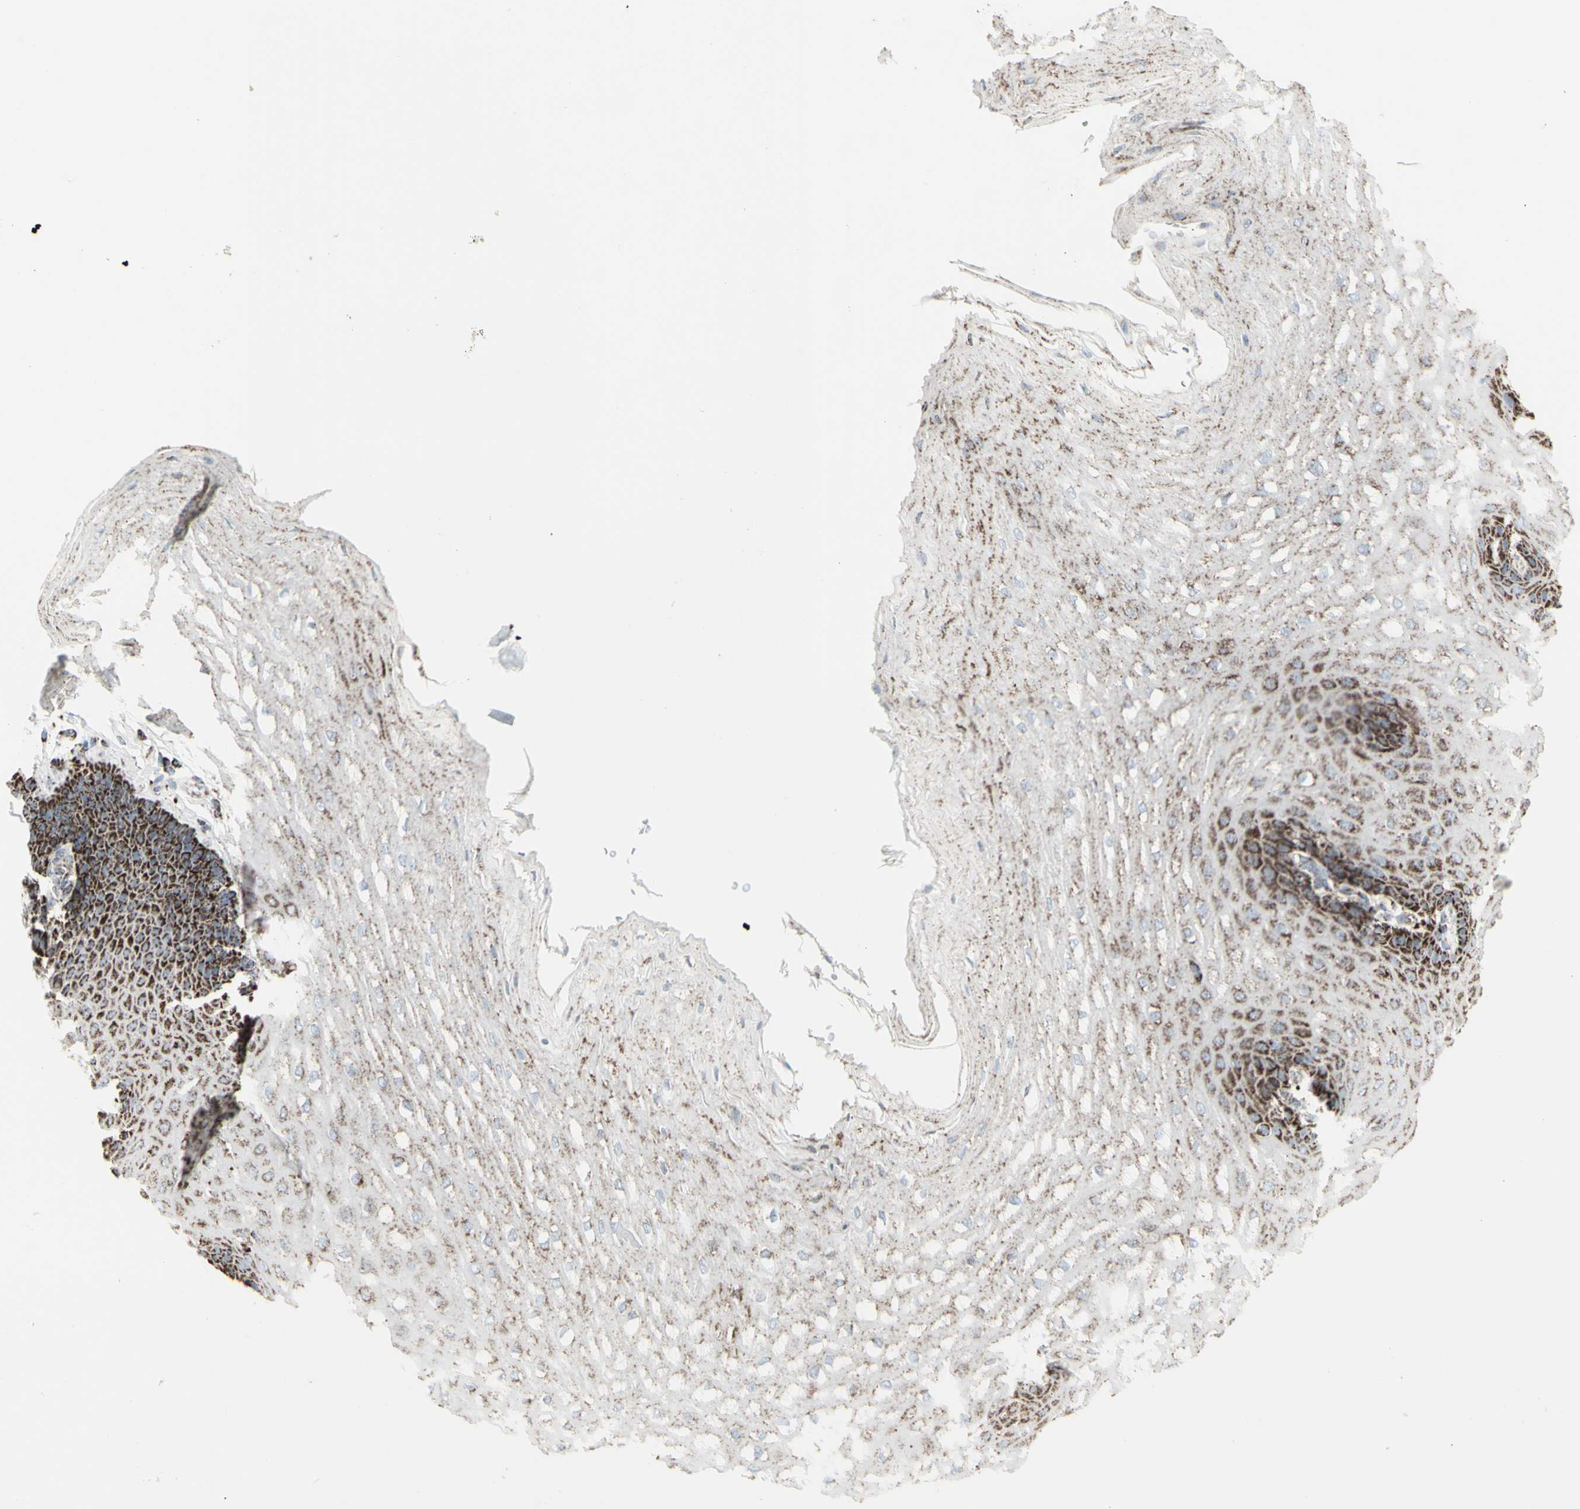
{"staining": {"intensity": "strong", "quantity": "25%-75%", "location": "cytoplasmic/membranous"}, "tissue": "esophagus", "cell_type": "Squamous epithelial cells", "image_type": "normal", "snomed": [{"axis": "morphology", "description": "Normal tissue, NOS"}, {"axis": "topography", "description": "Esophagus"}], "caption": "IHC photomicrograph of normal esophagus: esophagus stained using immunohistochemistry (IHC) demonstrates high levels of strong protein expression localized specifically in the cytoplasmic/membranous of squamous epithelial cells, appearing as a cytoplasmic/membranous brown color.", "gene": "PLGRKT", "patient": {"sex": "male", "age": 54}}